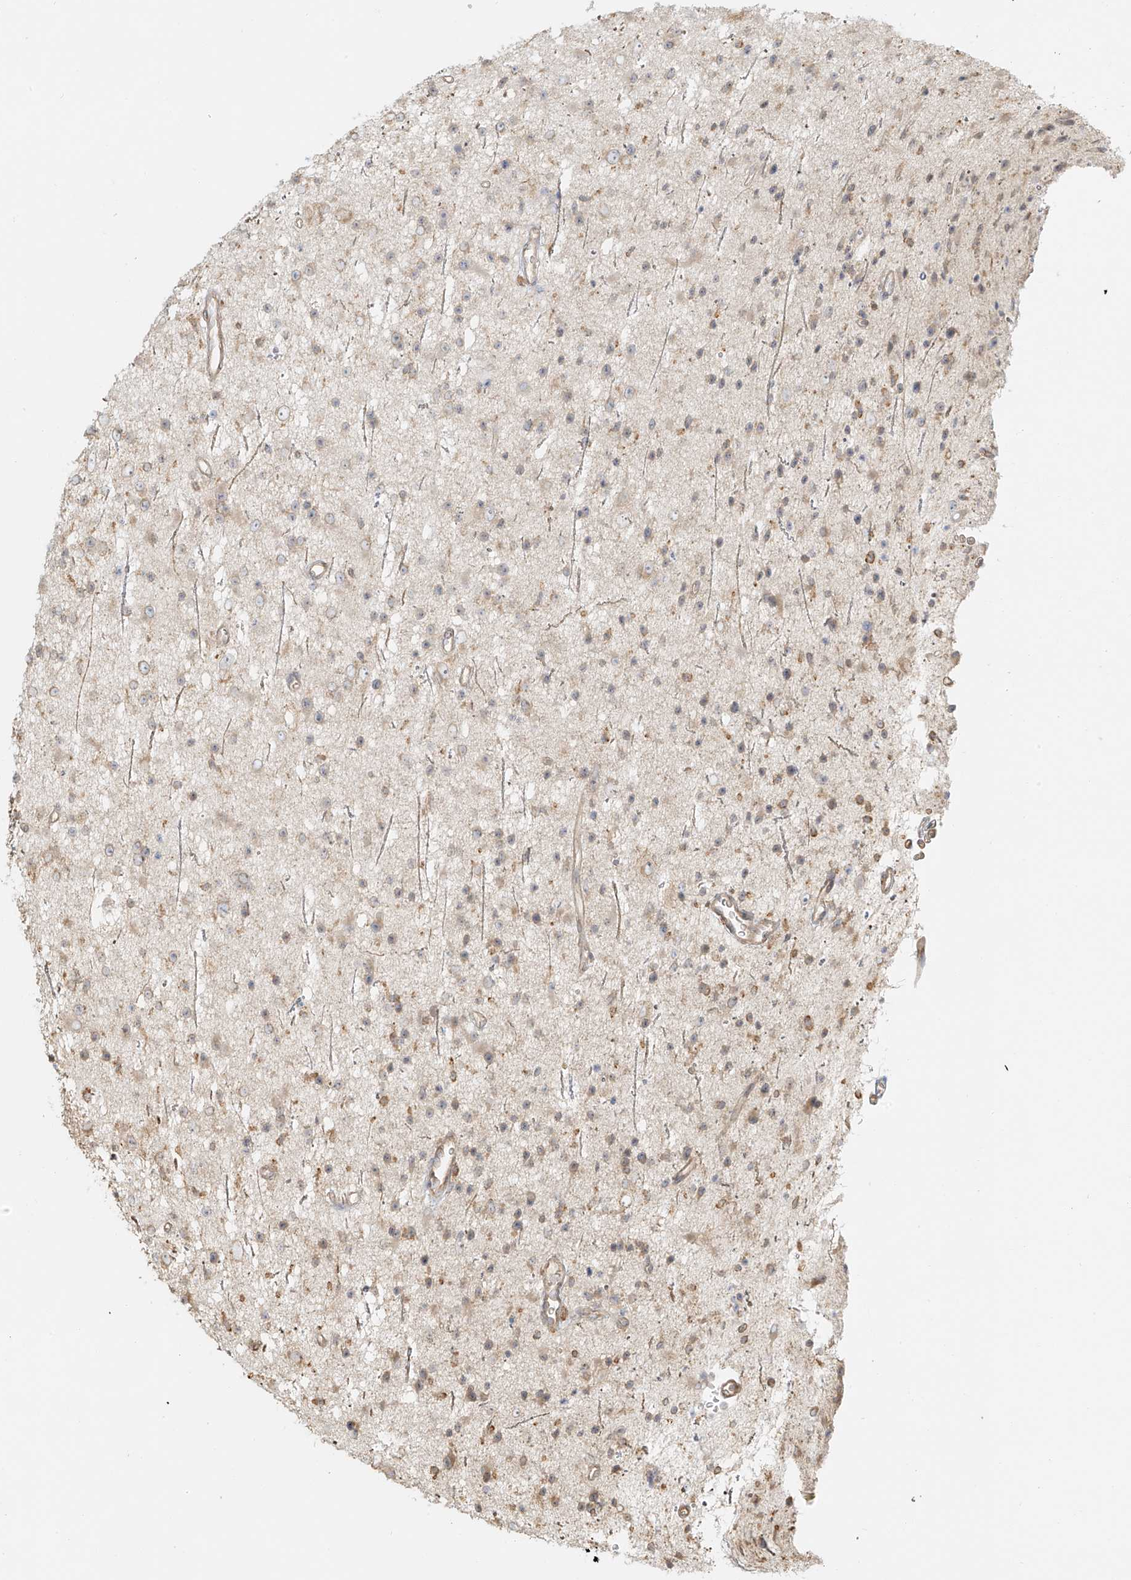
{"staining": {"intensity": "weak", "quantity": "25%-75%", "location": "cytoplasmic/membranous"}, "tissue": "glioma", "cell_type": "Tumor cells", "image_type": "cancer", "snomed": [{"axis": "morphology", "description": "Glioma, malignant, Low grade"}, {"axis": "topography", "description": "Cerebral cortex"}], "caption": "Human malignant glioma (low-grade) stained with a brown dye displays weak cytoplasmic/membranous positive positivity in approximately 25%-75% of tumor cells.", "gene": "UPK1B", "patient": {"sex": "female", "age": 39}}